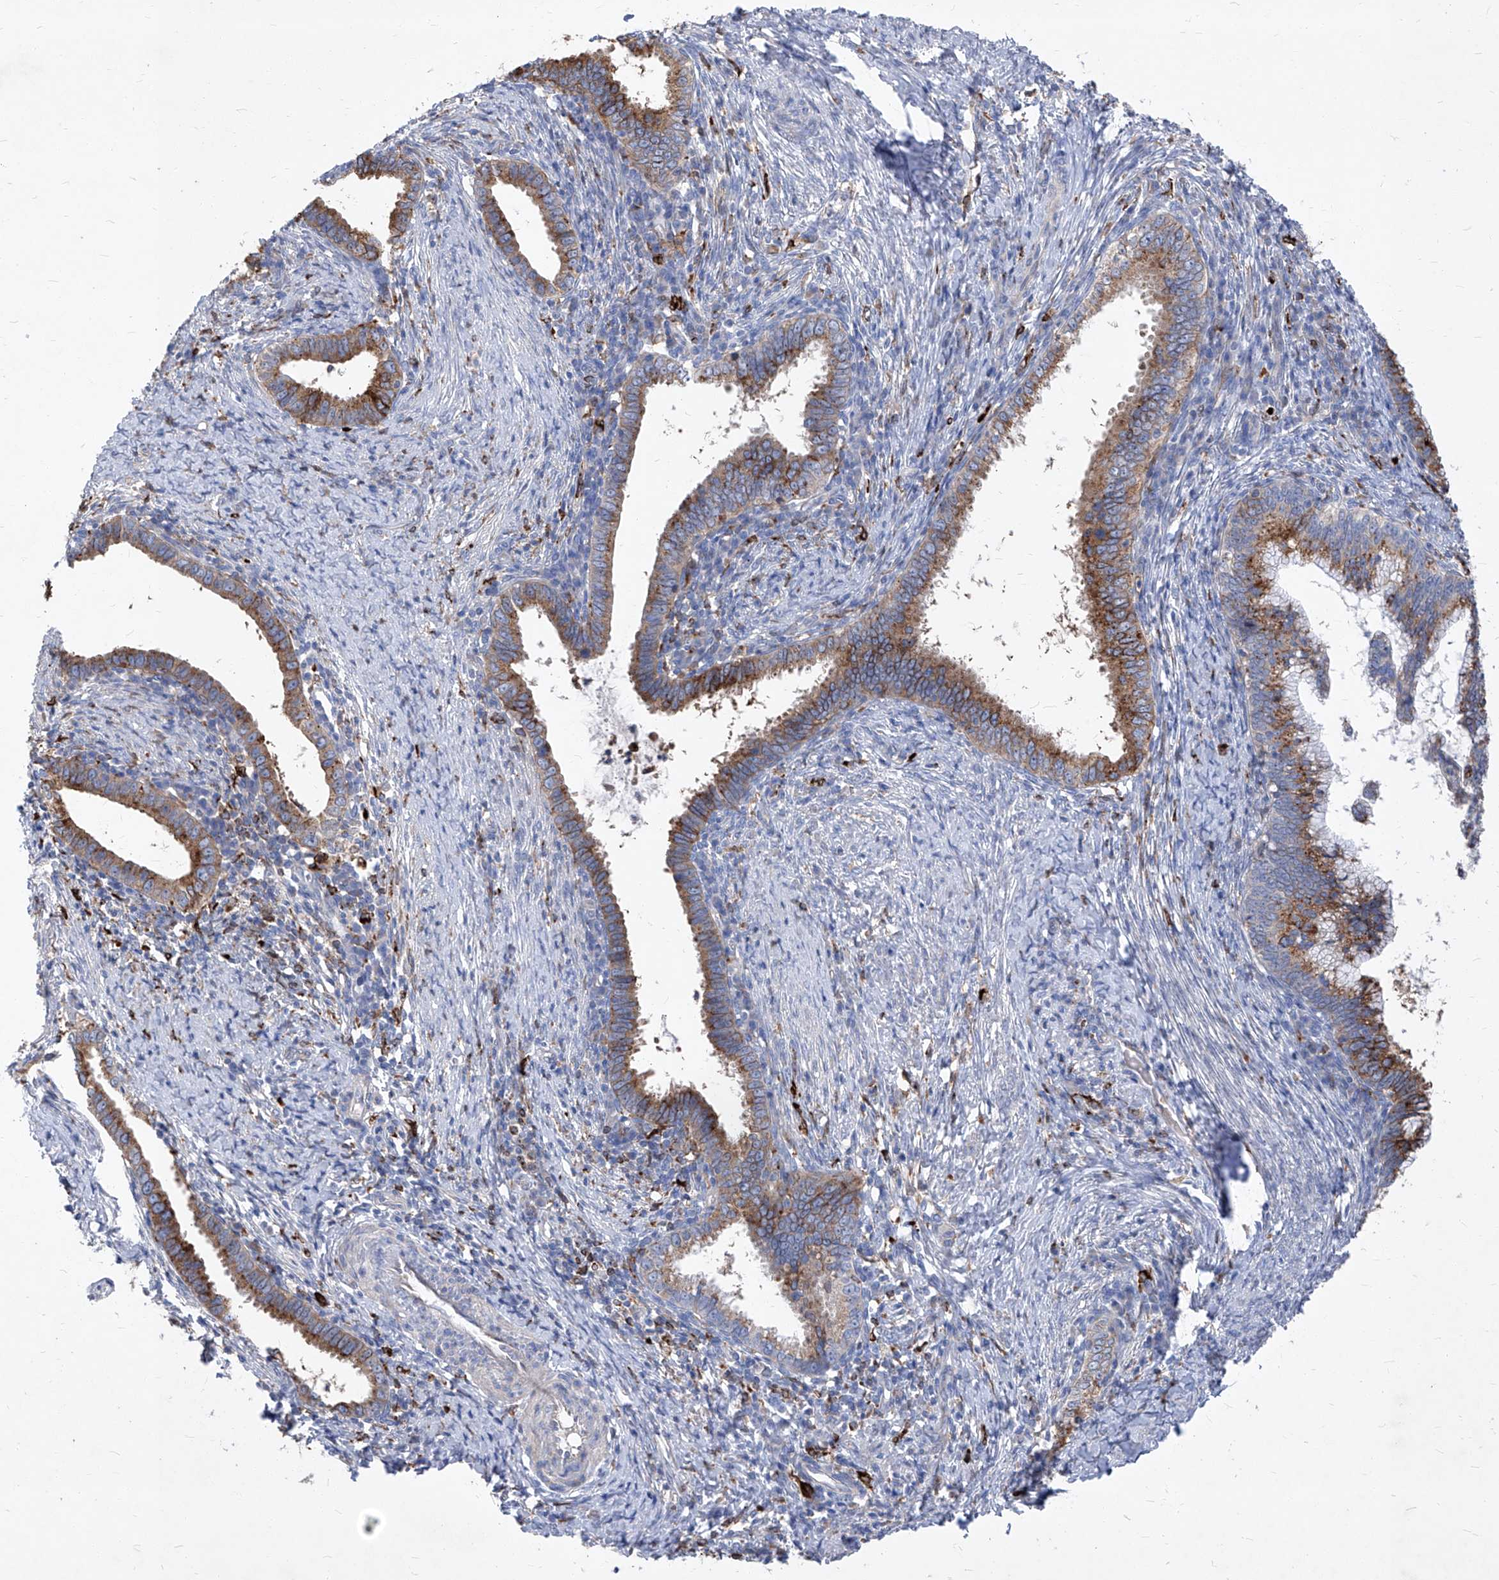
{"staining": {"intensity": "moderate", "quantity": ">75%", "location": "cytoplasmic/membranous"}, "tissue": "cervical cancer", "cell_type": "Tumor cells", "image_type": "cancer", "snomed": [{"axis": "morphology", "description": "Adenocarcinoma, NOS"}, {"axis": "topography", "description": "Cervix"}], "caption": "Immunohistochemical staining of cervical cancer demonstrates moderate cytoplasmic/membranous protein positivity in approximately >75% of tumor cells.", "gene": "UBOX5", "patient": {"sex": "female", "age": 36}}